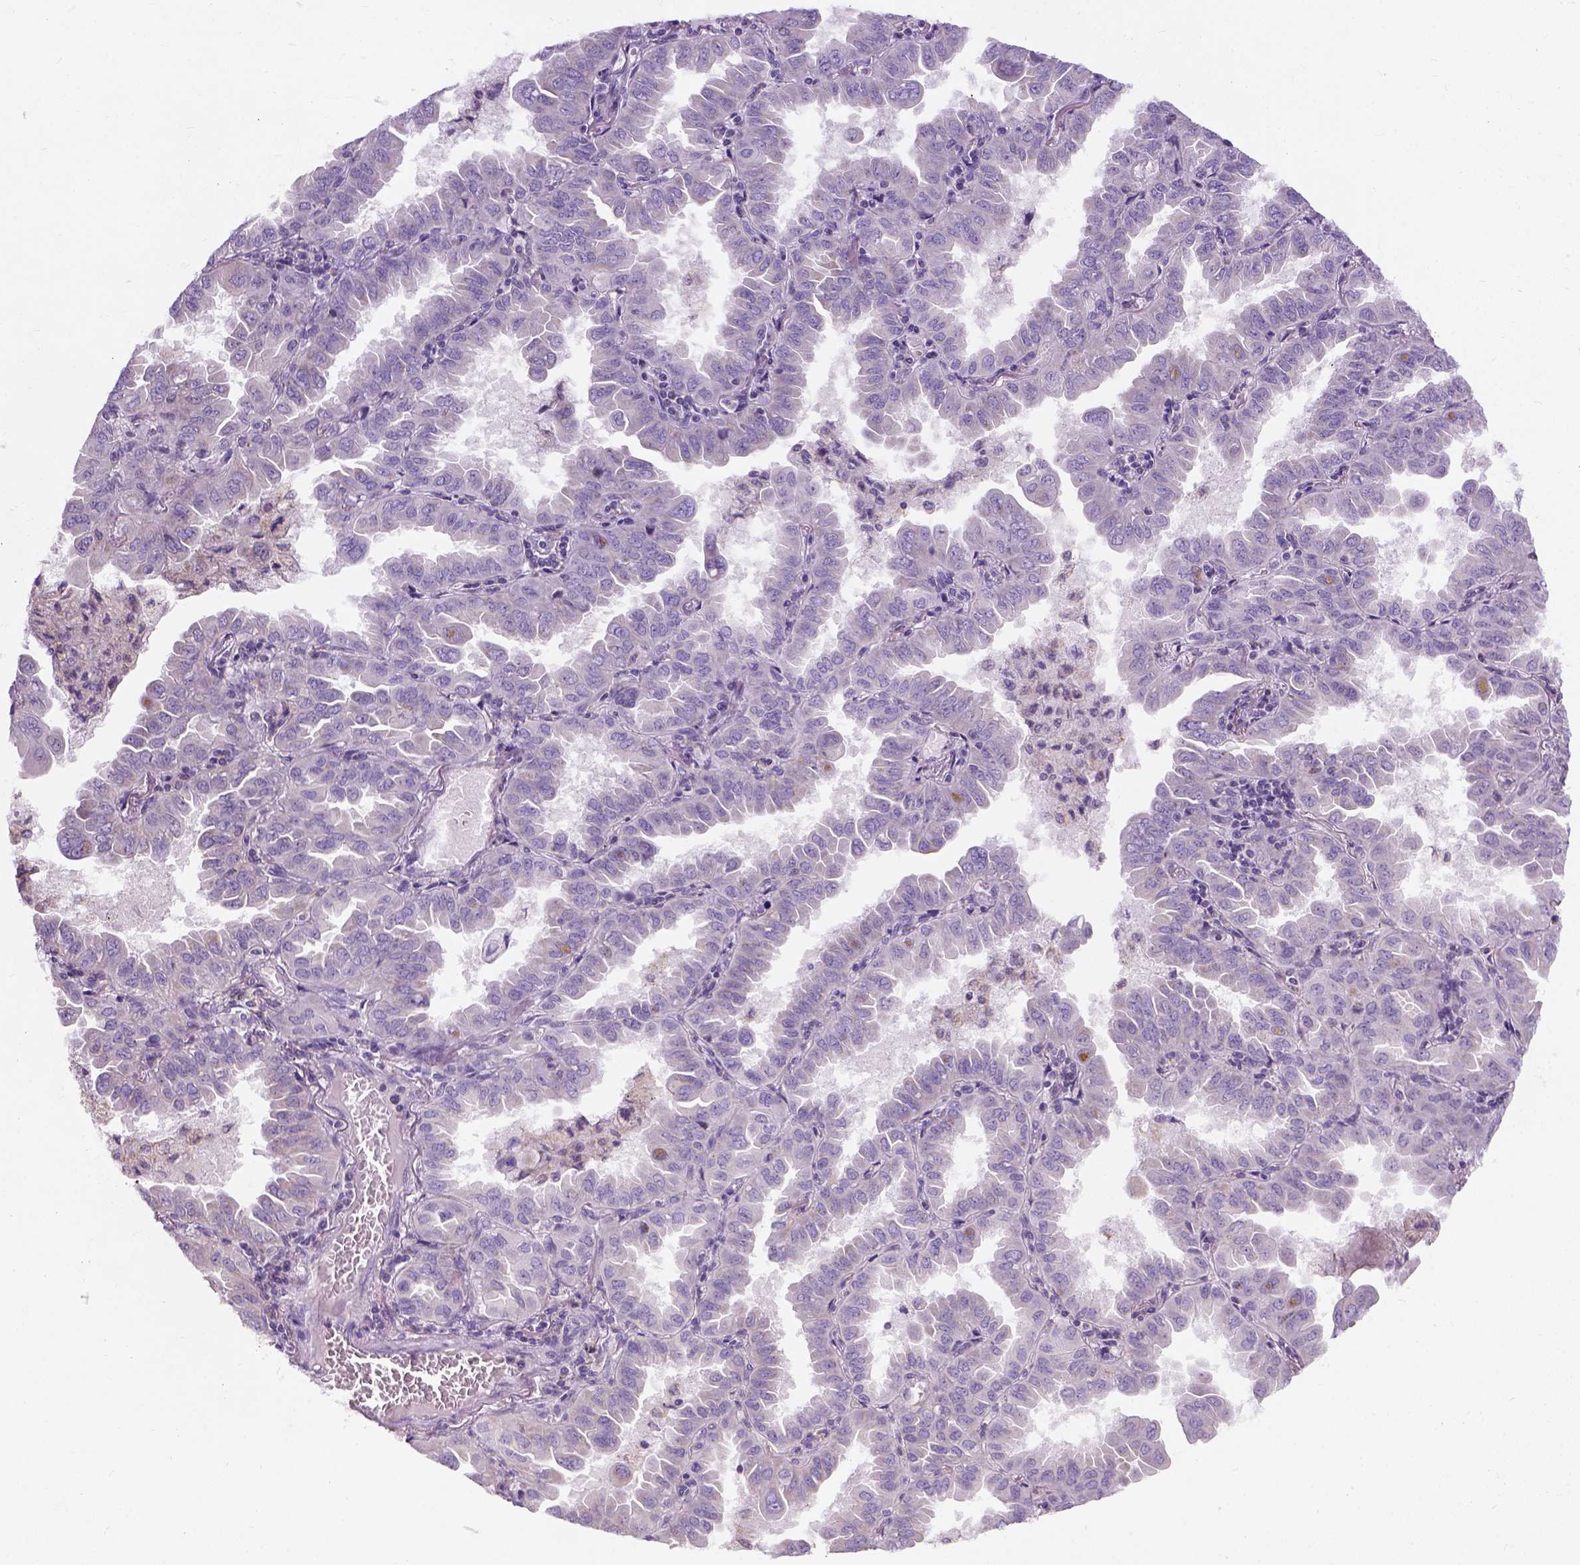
{"staining": {"intensity": "negative", "quantity": "none", "location": "none"}, "tissue": "lung cancer", "cell_type": "Tumor cells", "image_type": "cancer", "snomed": [{"axis": "morphology", "description": "Adenocarcinoma, NOS"}, {"axis": "topography", "description": "Lung"}], "caption": "This is an immunohistochemistry (IHC) micrograph of lung cancer. There is no positivity in tumor cells.", "gene": "CHODL", "patient": {"sex": "male", "age": 64}}